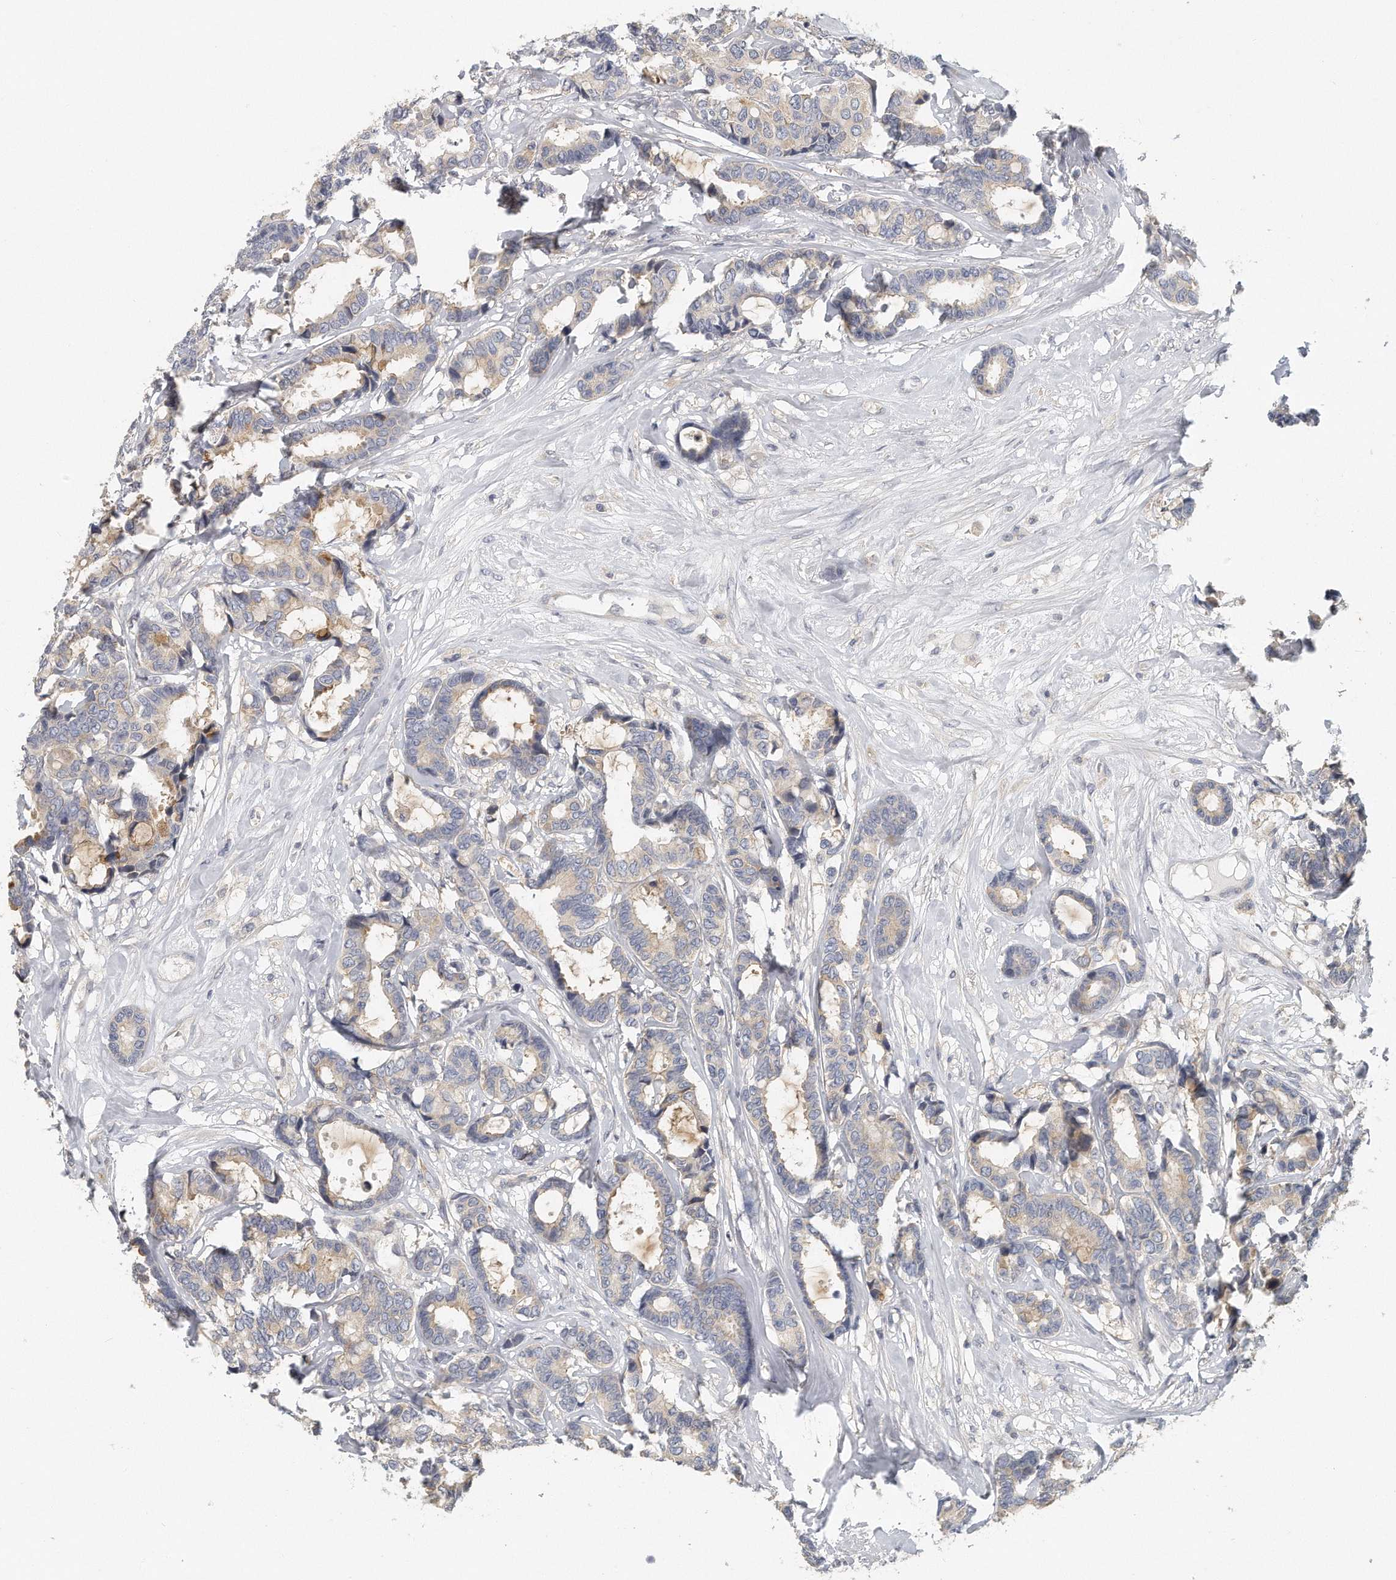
{"staining": {"intensity": "weak", "quantity": "<25%", "location": "cytoplasmic/membranous"}, "tissue": "breast cancer", "cell_type": "Tumor cells", "image_type": "cancer", "snomed": [{"axis": "morphology", "description": "Duct carcinoma"}, {"axis": "topography", "description": "Breast"}], "caption": "Breast cancer (invasive ductal carcinoma) was stained to show a protein in brown. There is no significant expression in tumor cells.", "gene": "EIF3I", "patient": {"sex": "female", "age": 87}}